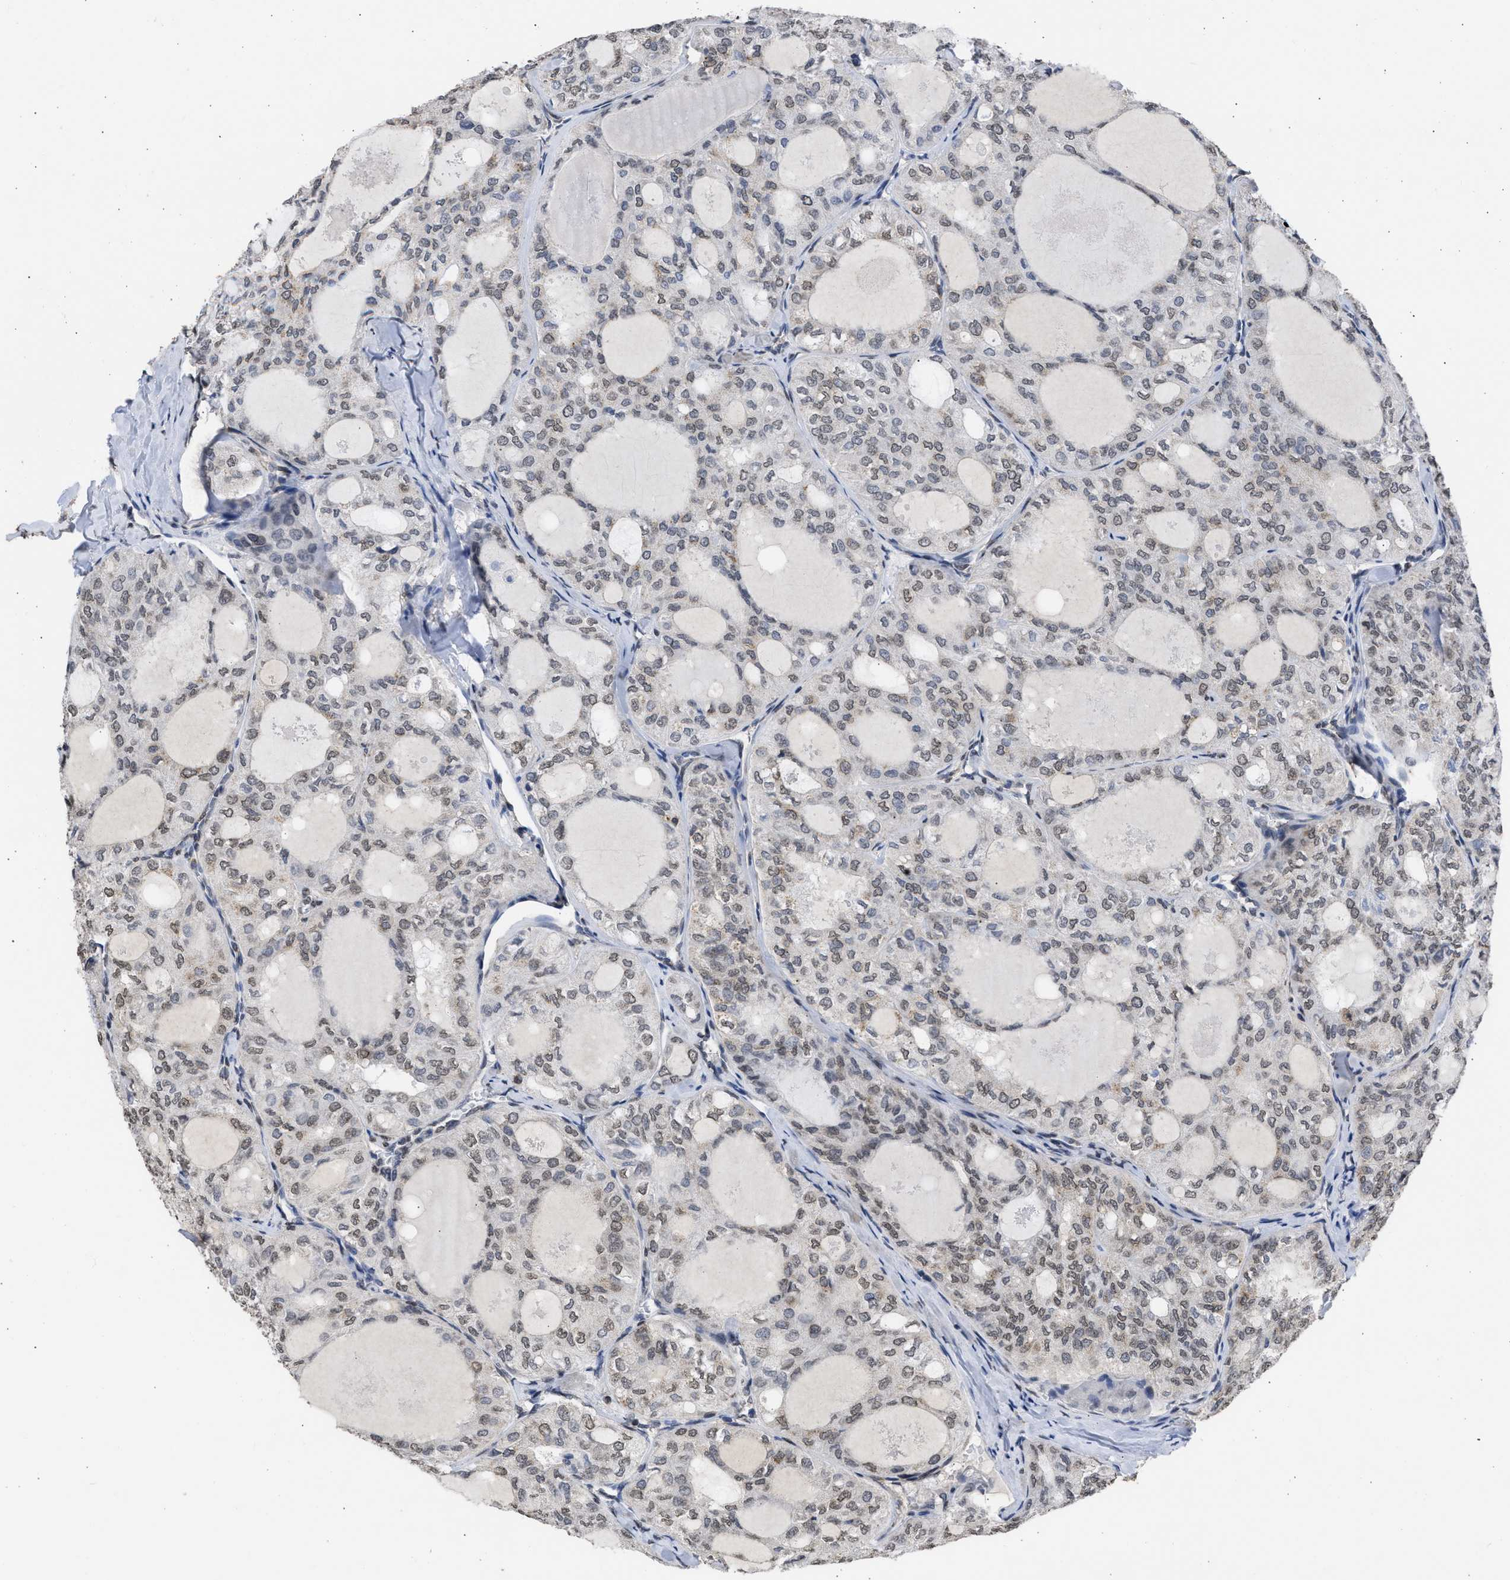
{"staining": {"intensity": "negative", "quantity": "none", "location": "none"}, "tissue": "thyroid cancer", "cell_type": "Tumor cells", "image_type": "cancer", "snomed": [{"axis": "morphology", "description": "Follicular adenoma carcinoma, NOS"}, {"axis": "topography", "description": "Thyroid gland"}], "caption": "This is a photomicrograph of immunohistochemistry staining of thyroid cancer (follicular adenoma carcinoma), which shows no positivity in tumor cells. (Brightfield microscopy of DAB (3,3'-diaminobenzidine) immunohistochemistry at high magnification).", "gene": "NUP35", "patient": {"sex": "male", "age": 75}}